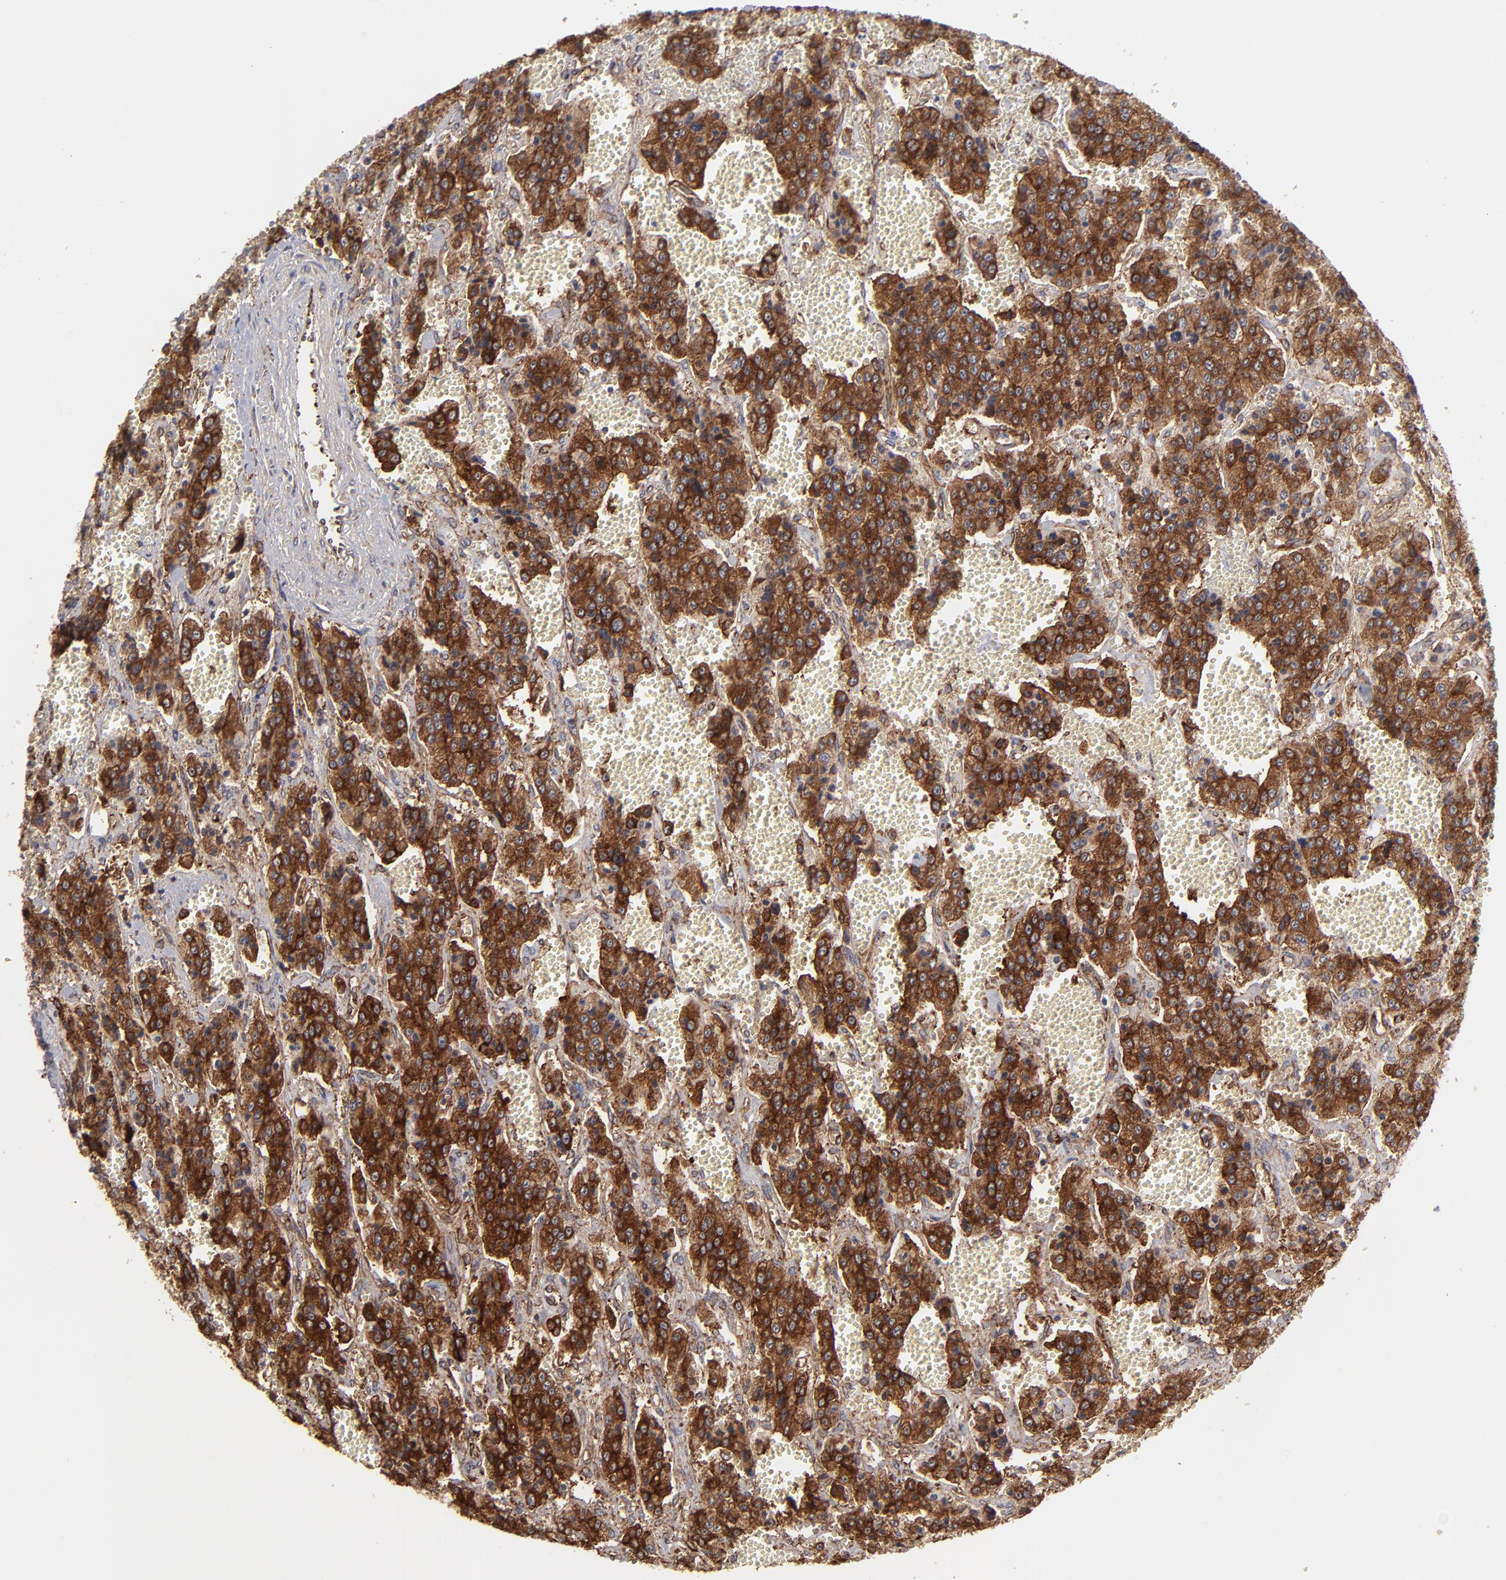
{"staining": {"intensity": "strong", "quantity": ">75%", "location": "cytoplasmic/membranous"}, "tissue": "carcinoid", "cell_type": "Tumor cells", "image_type": "cancer", "snomed": [{"axis": "morphology", "description": "Carcinoid, malignant, NOS"}, {"axis": "topography", "description": "Small intestine"}], "caption": "Human carcinoid stained with a brown dye displays strong cytoplasmic/membranous positive staining in about >75% of tumor cells.", "gene": "KTN1", "patient": {"sex": "male", "age": 52}}